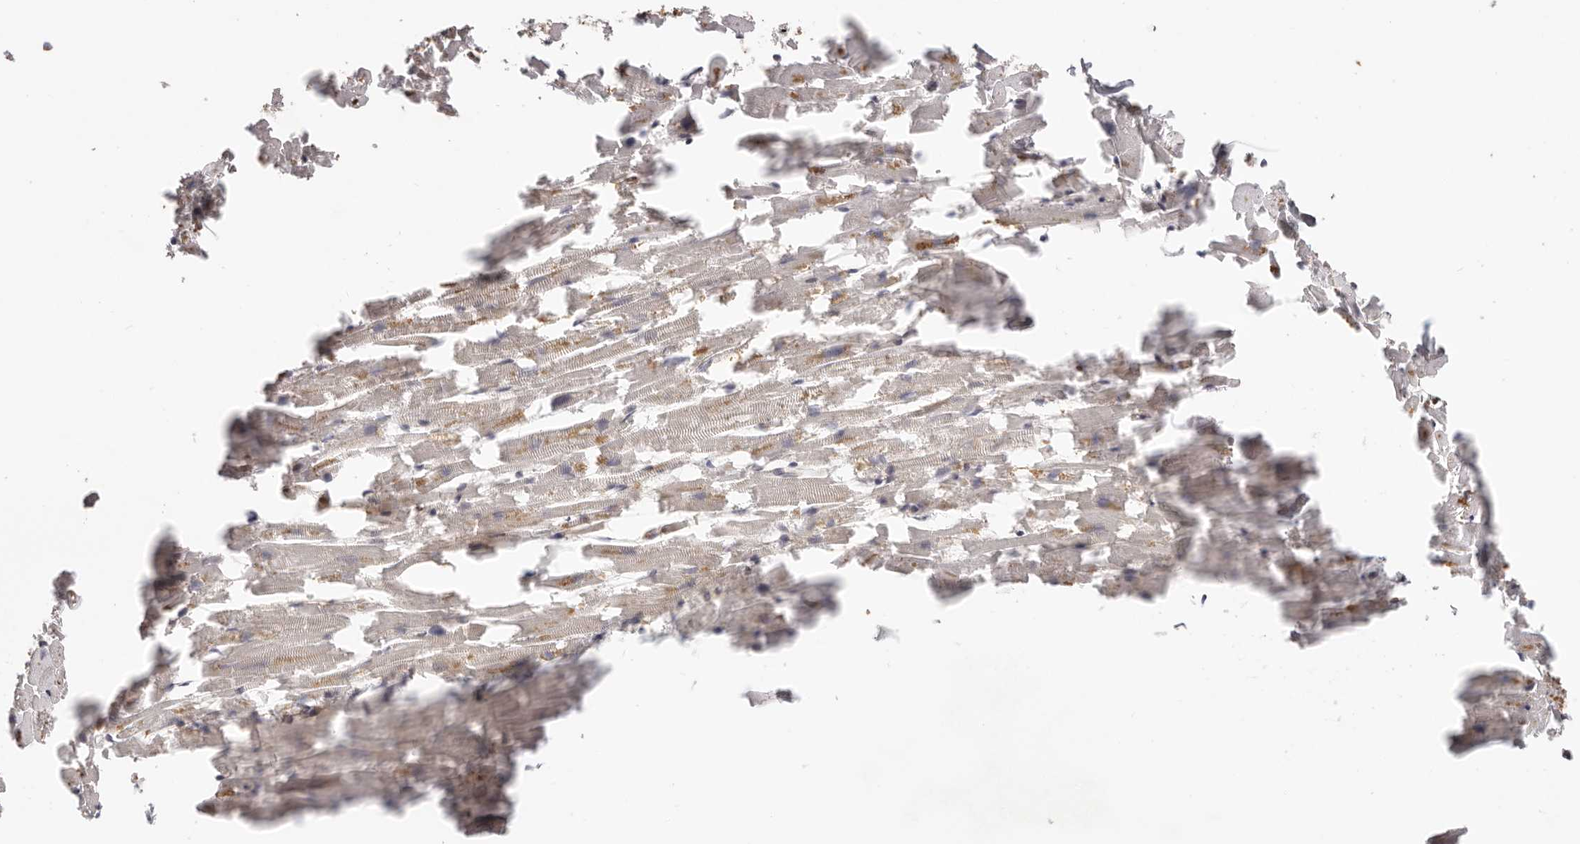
{"staining": {"intensity": "negative", "quantity": "none", "location": "none"}, "tissue": "heart muscle", "cell_type": "Cardiomyocytes", "image_type": "normal", "snomed": [{"axis": "morphology", "description": "Normal tissue, NOS"}, {"axis": "topography", "description": "Heart"}], "caption": "DAB immunohistochemical staining of benign heart muscle reveals no significant expression in cardiomyocytes. (Stains: DAB immunohistochemistry (IHC) with hematoxylin counter stain, Microscopy: brightfield microscopy at high magnification).", "gene": "EPRS1", "patient": {"sex": "female", "age": 64}}